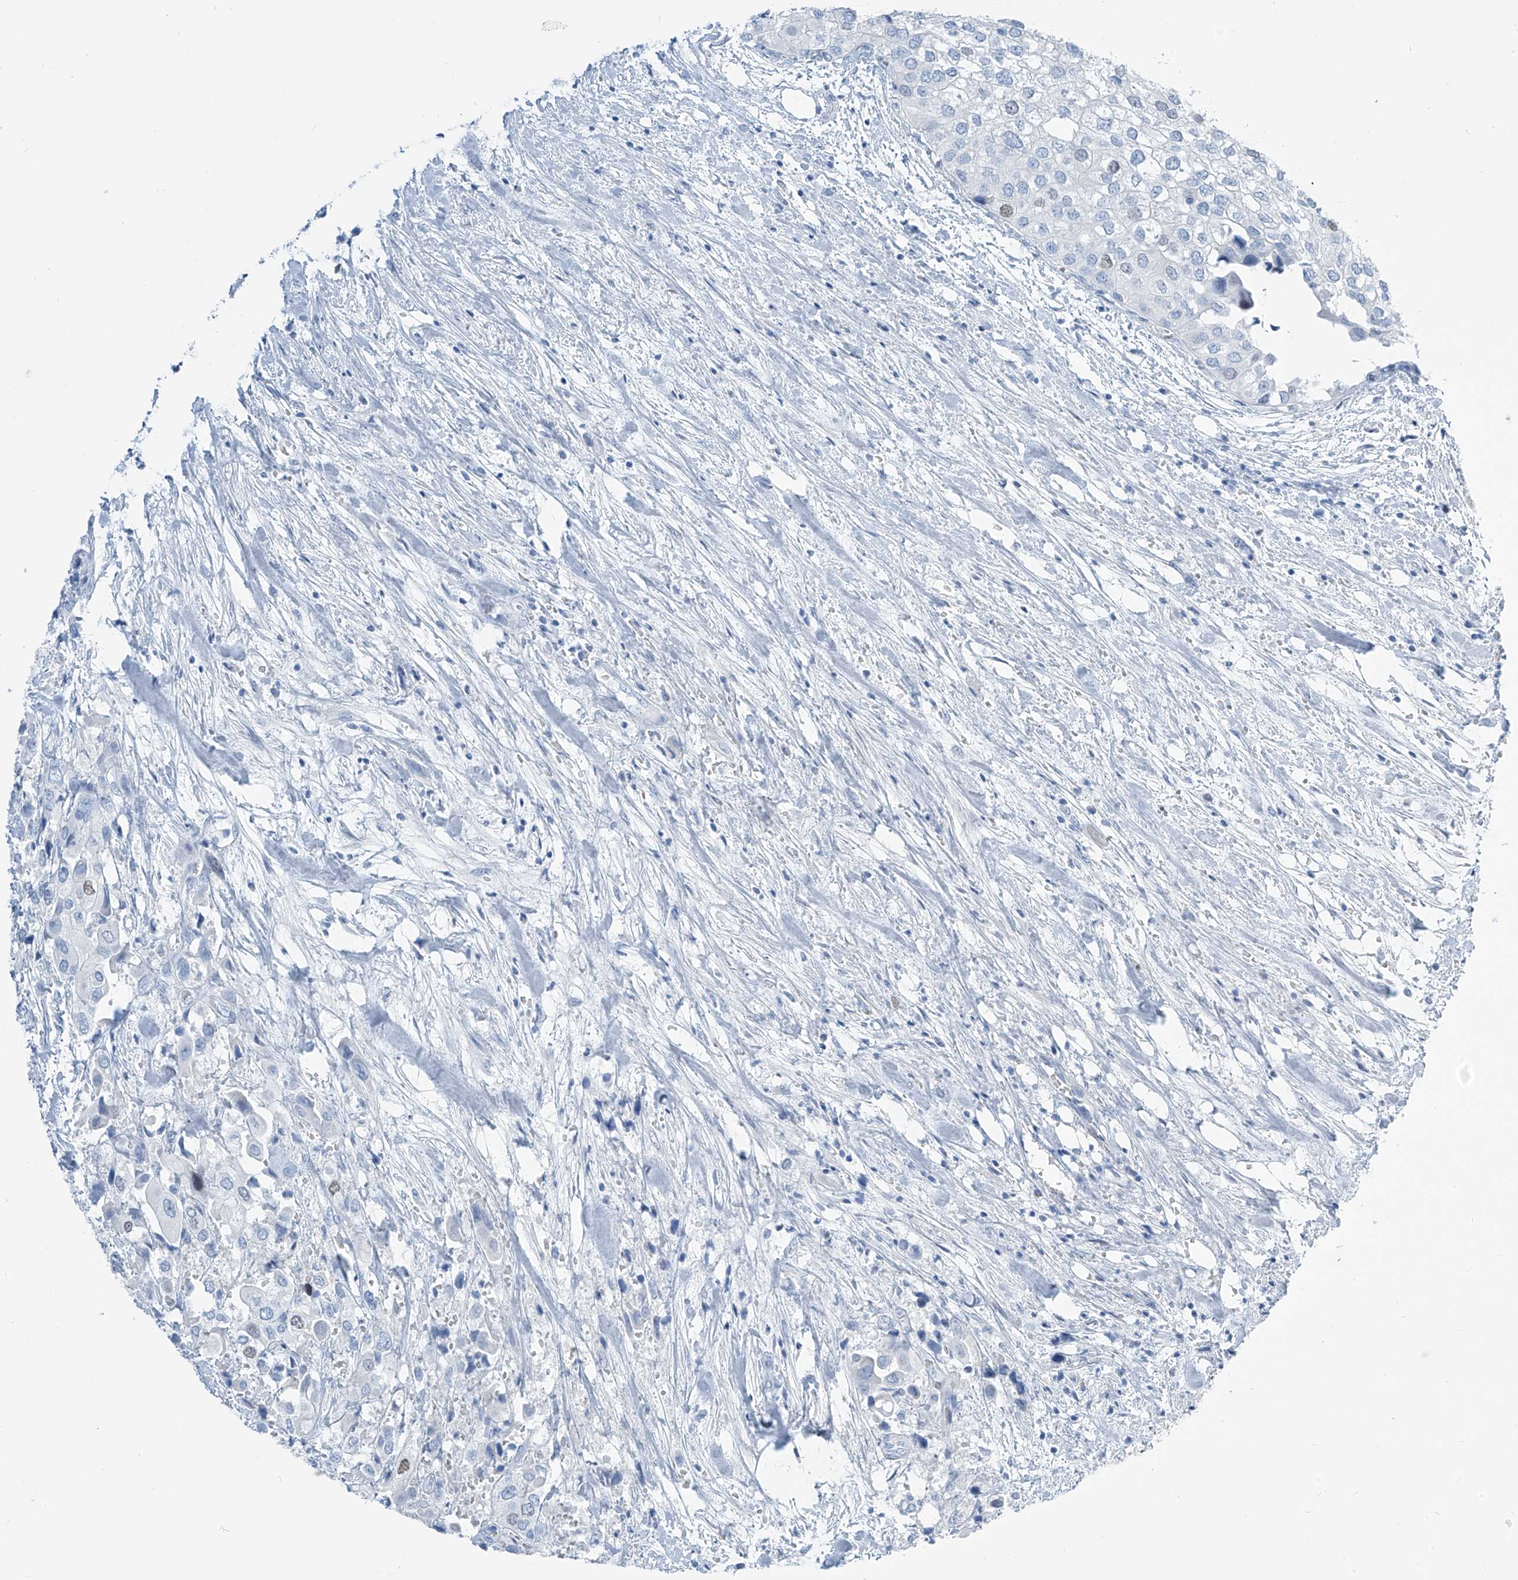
{"staining": {"intensity": "weak", "quantity": "<25%", "location": "nuclear"}, "tissue": "urothelial cancer", "cell_type": "Tumor cells", "image_type": "cancer", "snomed": [{"axis": "morphology", "description": "Urothelial carcinoma, High grade"}, {"axis": "topography", "description": "Urinary bladder"}], "caption": "Immunohistochemical staining of urothelial cancer demonstrates no significant staining in tumor cells. (DAB (3,3'-diaminobenzidine) IHC with hematoxylin counter stain).", "gene": "SGO2", "patient": {"sex": "male", "age": 64}}